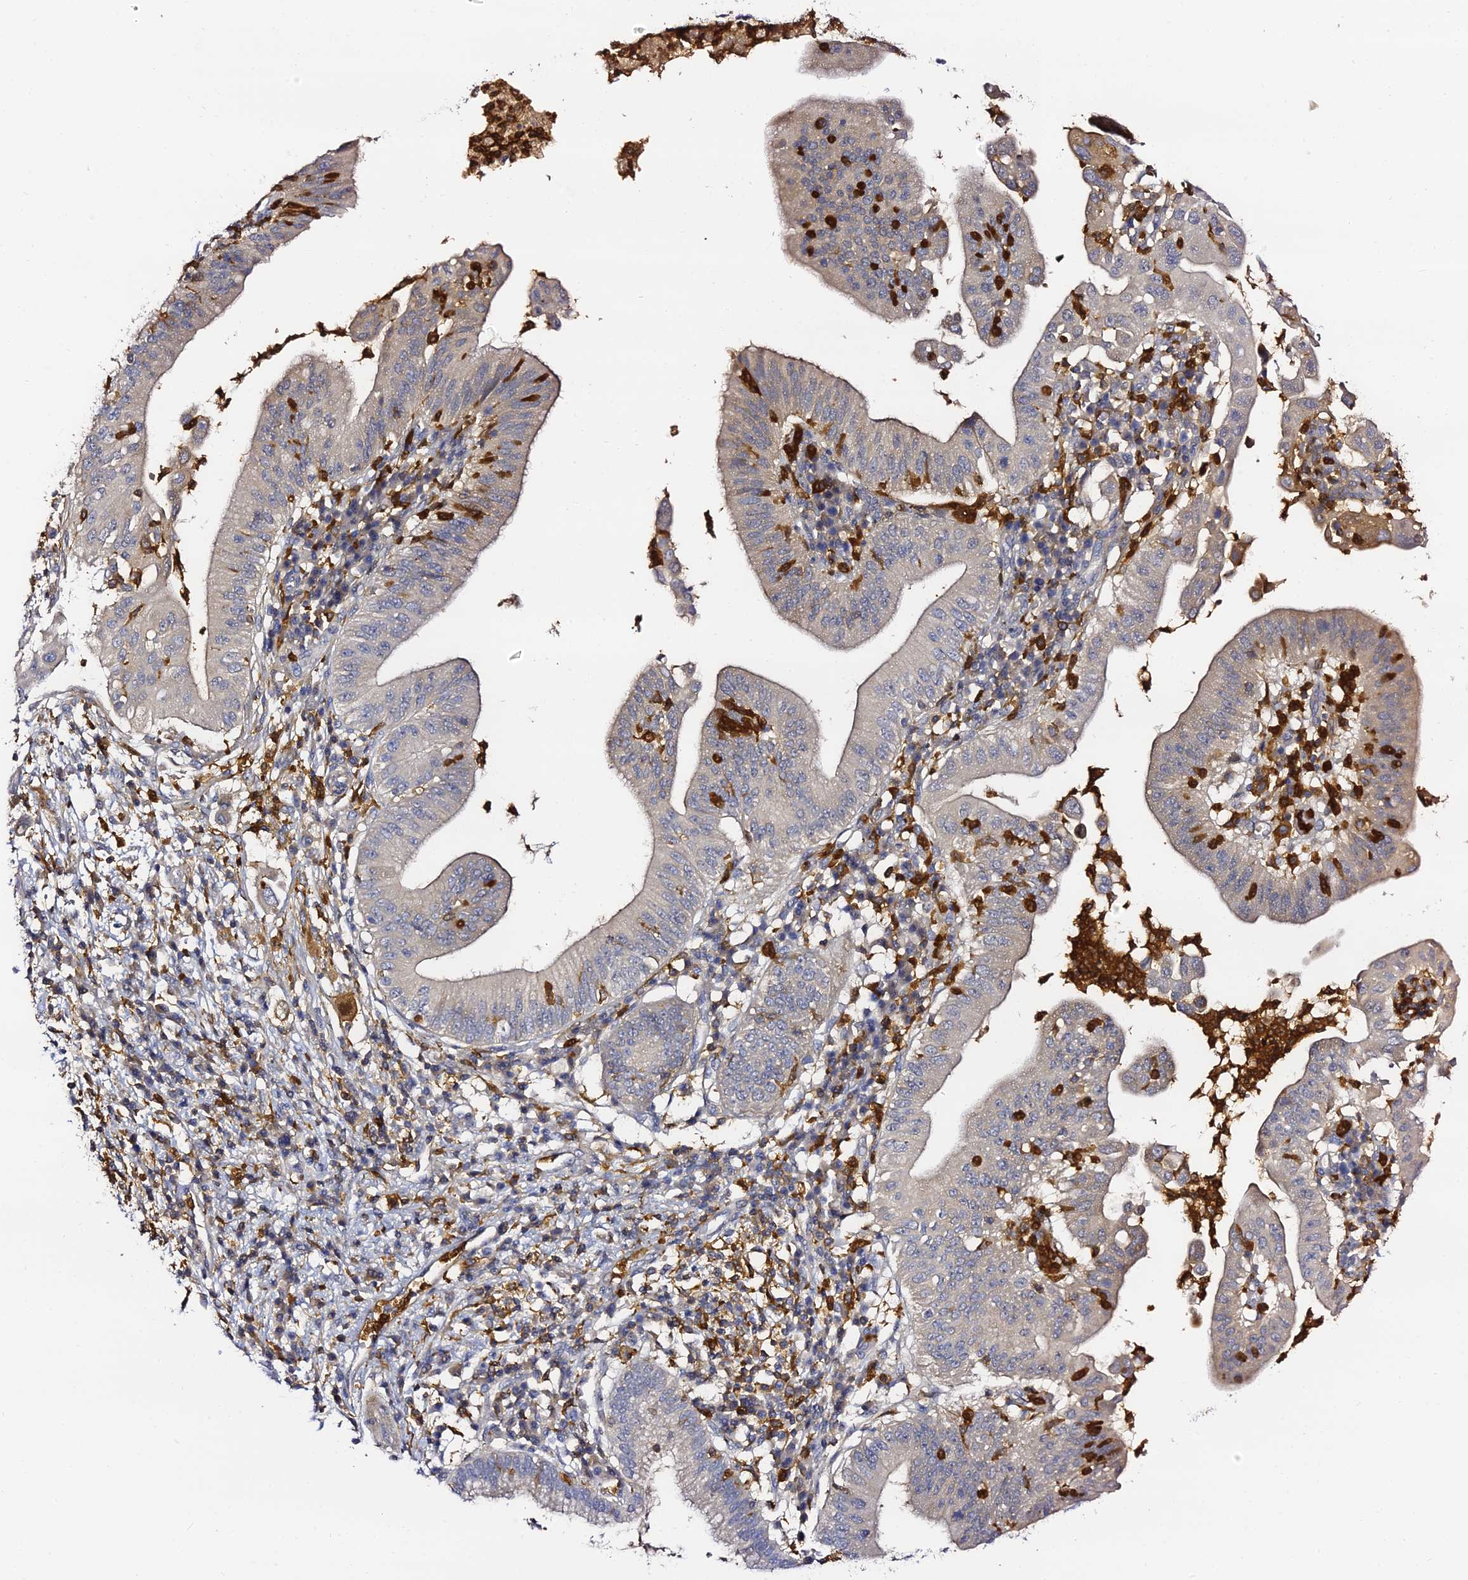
{"staining": {"intensity": "negative", "quantity": "none", "location": "none"}, "tissue": "pancreatic cancer", "cell_type": "Tumor cells", "image_type": "cancer", "snomed": [{"axis": "morphology", "description": "Adenocarcinoma, NOS"}, {"axis": "topography", "description": "Pancreas"}], "caption": "Tumor cells show no significant staining in pancreatic cancer (adenocarcinoma). (Immunohistochemistry (ihc), brightfield microscopy, high magnification).", "gene": "IL4I1", "patient": {"sex": "male", "age": 68}}